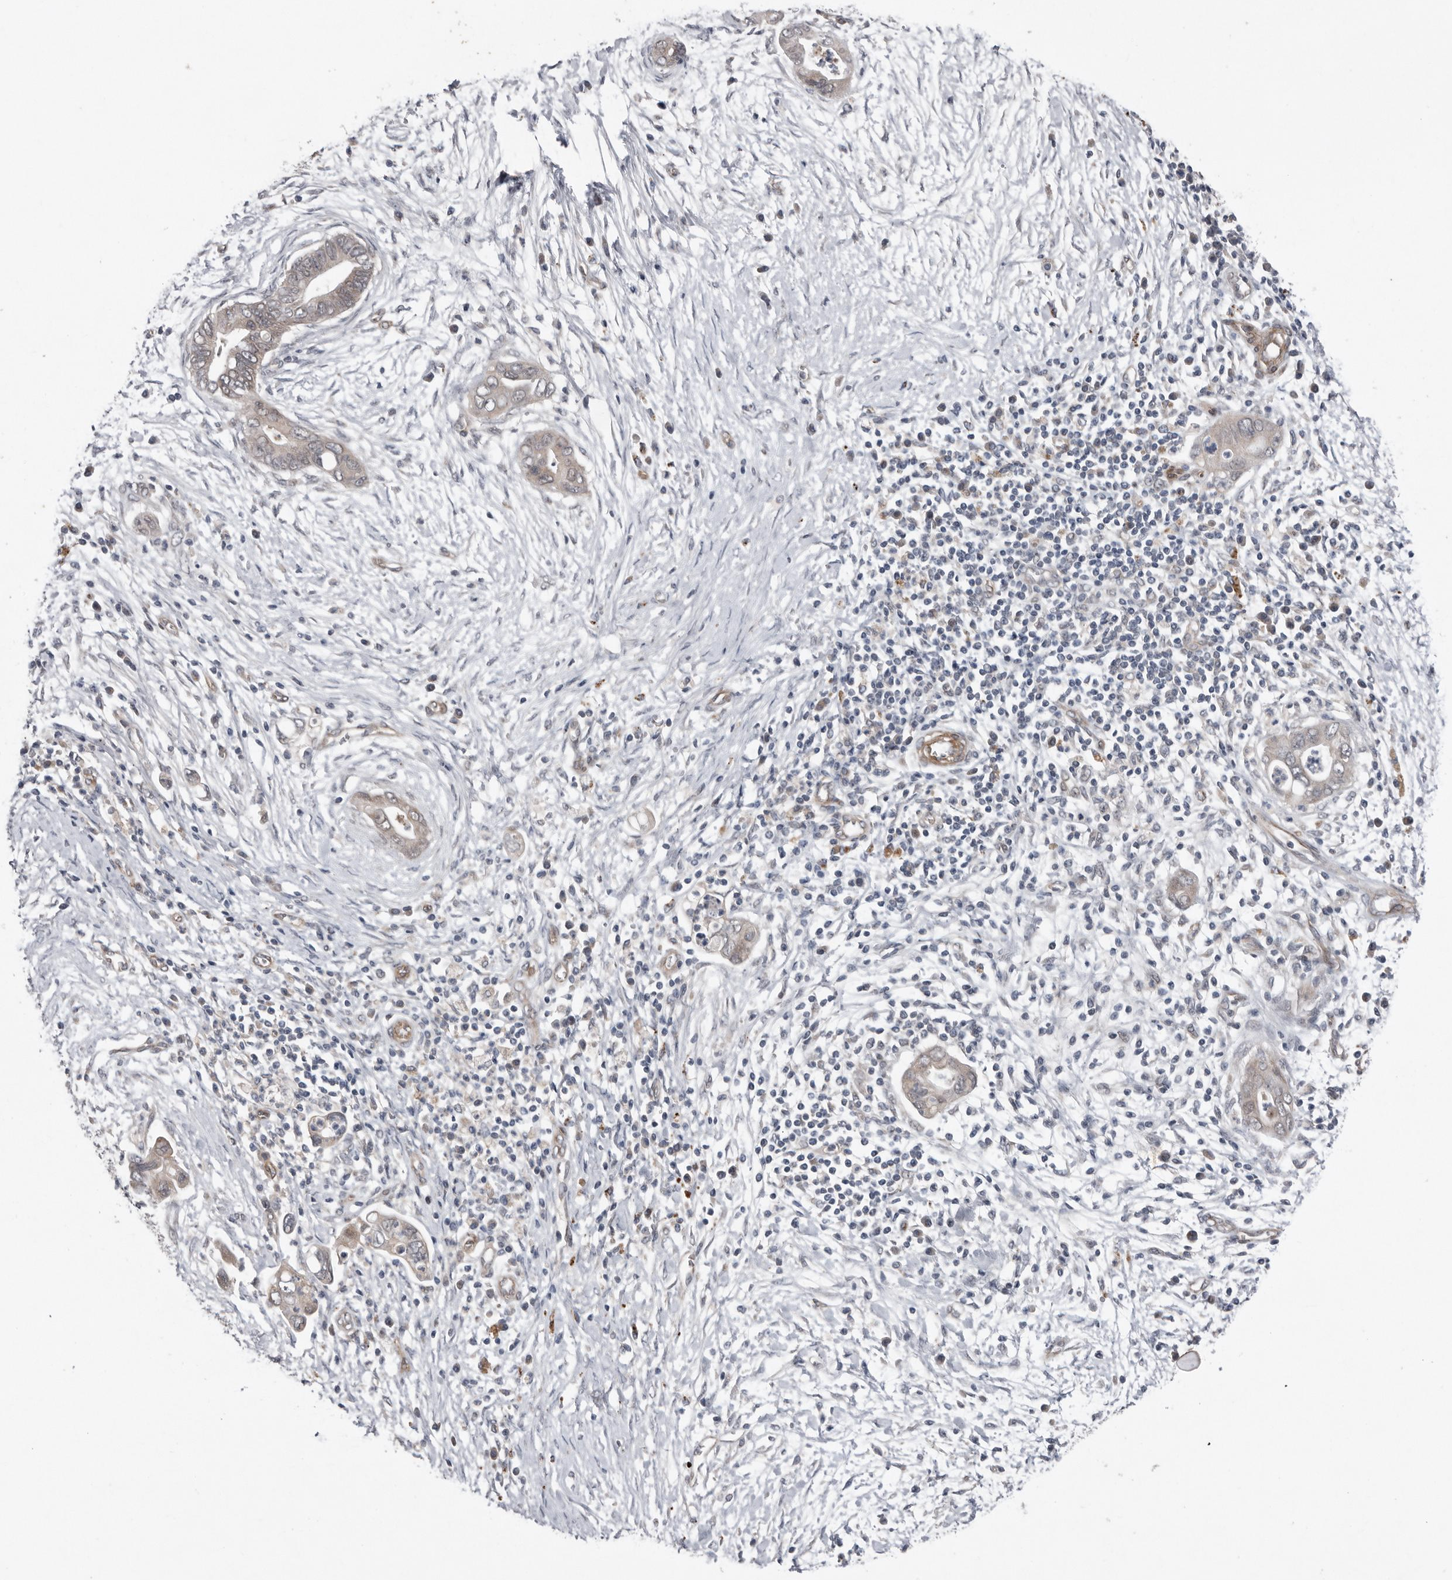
{"staining": {"intensity": "weak", "quantity": "<25%", "location": "cytoplasmic/membranous"}, "tissue": "pancreatic cancer", "cell_type": "Tumor cells", "image_type": "cancer", "snomed": [{"axis": "morphology", "description": "Adenocarcinoma, NOS"}, {"axis": "topography", "description": "Pancreas"}], "caption": "Photomicrograph shows no protein expression in tumor cells of pancreatic cancer (adenocarcinoma) tissue. (Immunohistochemistry, brightfield microscopy, high magnification).", "gene": "RANBP17", "patient": {"sex": "male", "age": 75}}